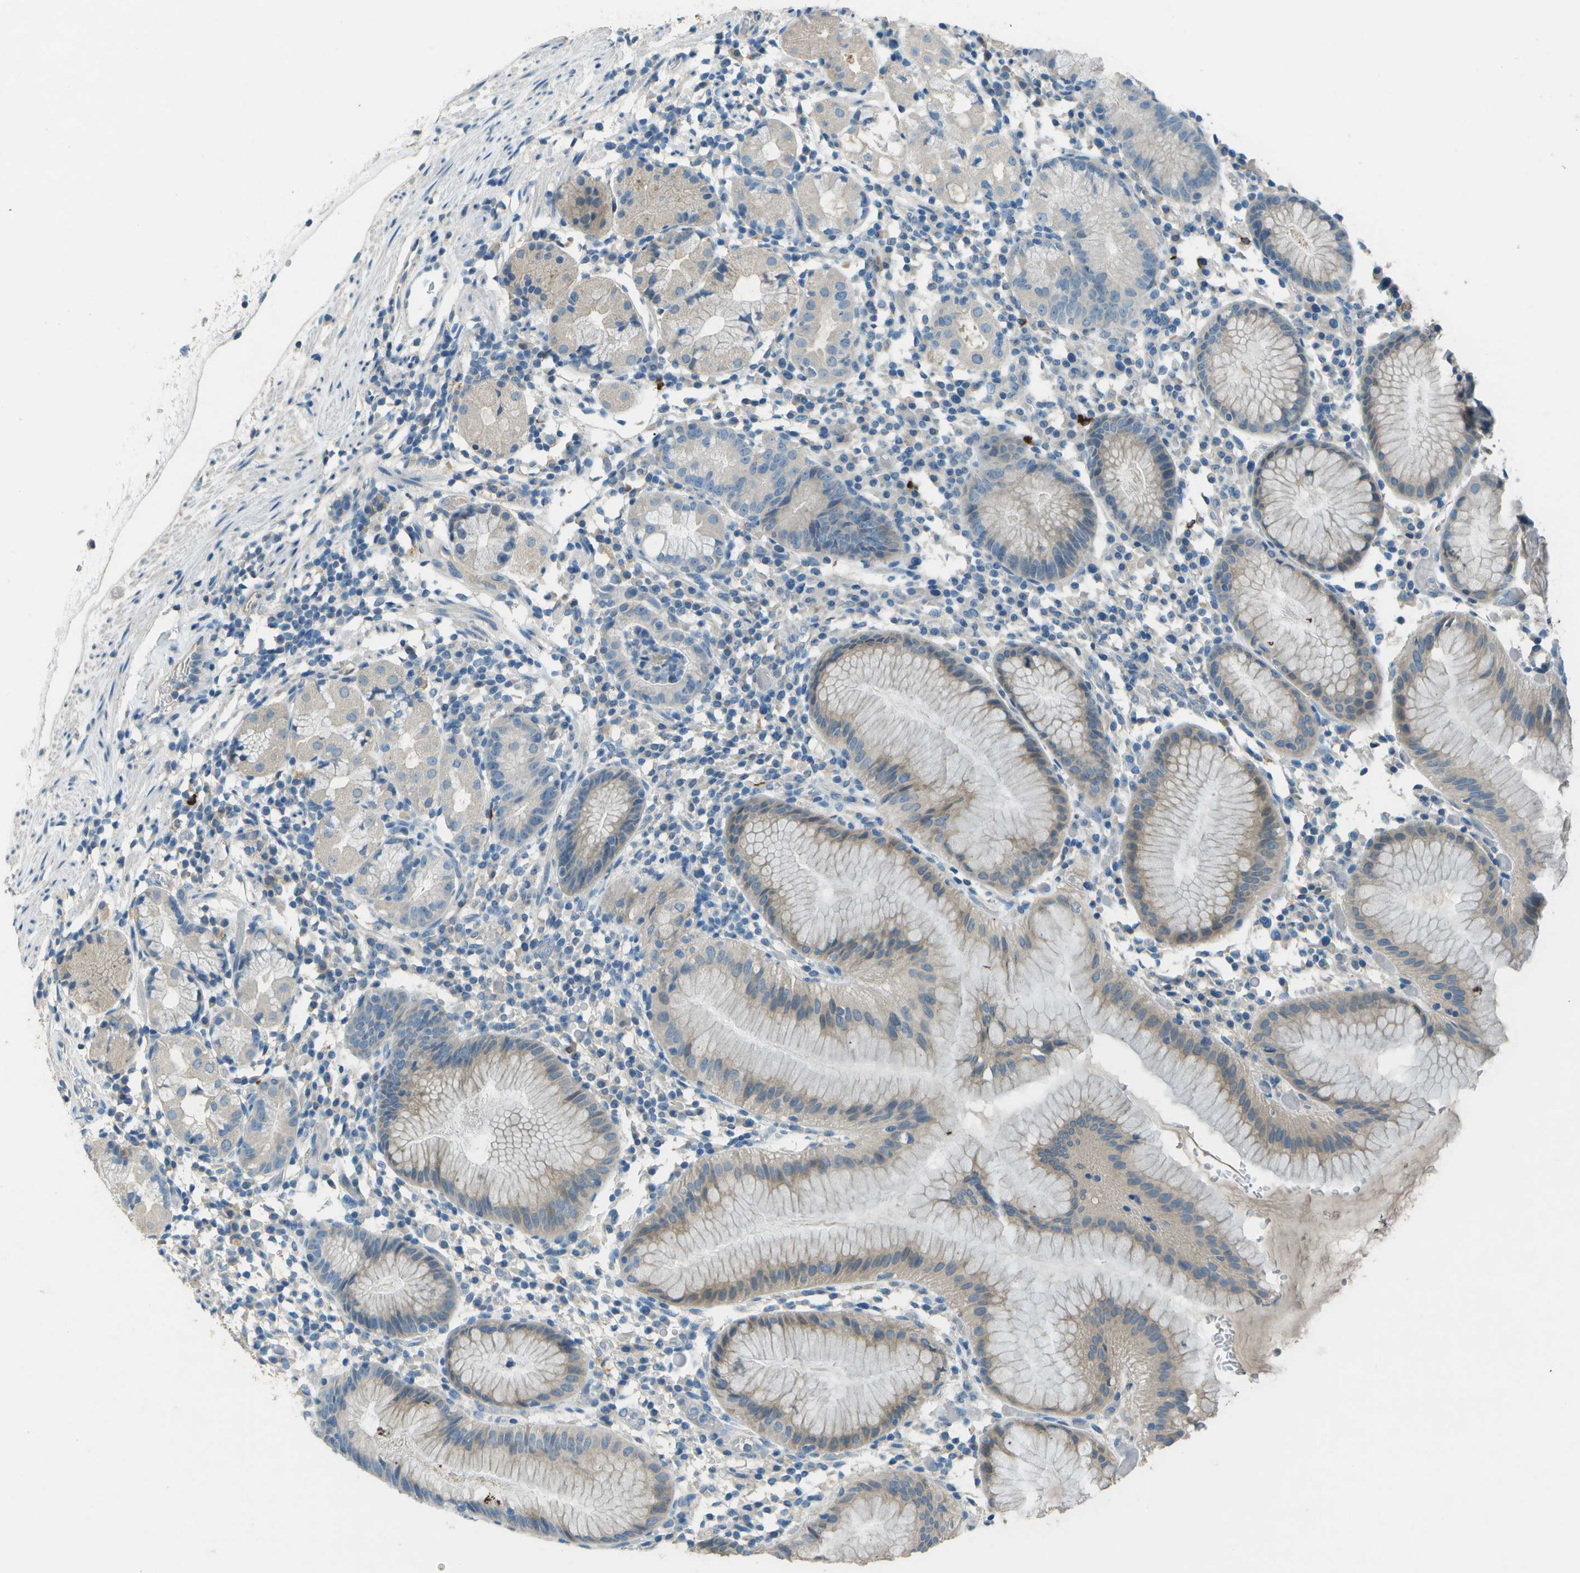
{"staining": {"intensity": "weak", "quantity": "25%-75%", "location": "cytoplasmic/membranous"}, "tissue": "stomach", "cell_type": "Glandular cells", "image_type": "normal", "snomed": [{"axis": "morphology", "description": "Normal tissue, NOS"}, {"axis": "topography", "description": "Stomach"}, {"axis": "topography", "description": "Stomach, lower"}], "caption": "High-power microscopy captured an IHC histopathology image of unremarkable stomach, revealing weak cytoplasmic/membranous staining in about 25%-75% of glandular cells. (DAB IHC, brown staining for protein, blue staining for nuclei).", "gene": "LGI2", "patient": {"sex": "female", "age": 75}}